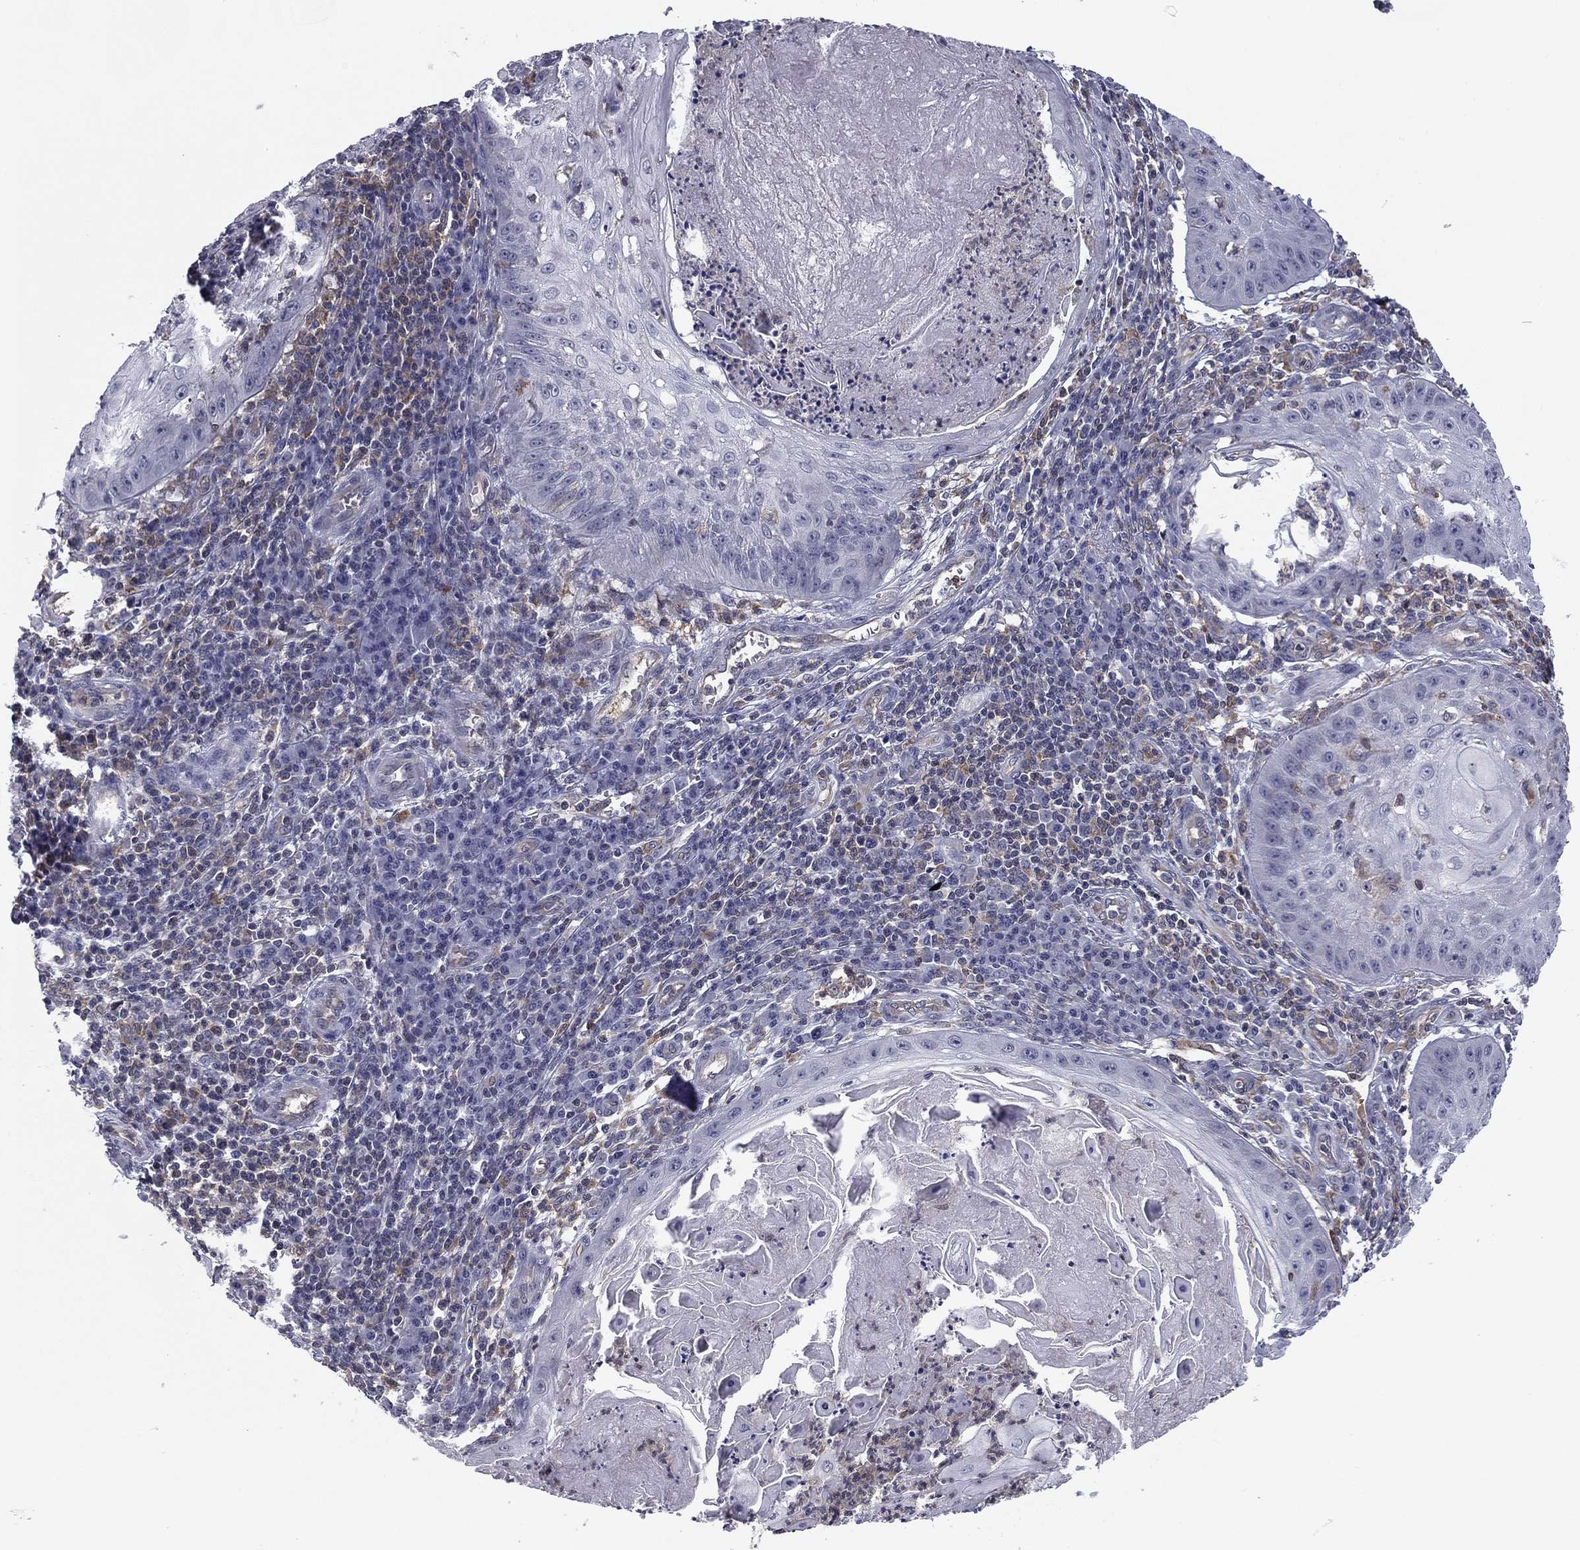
{"staining": {"intensity": "negative", "quantity": "none", "location": "none"}, "tissue": "skin cancer", "cell_type": "Tumor cells", "image_type": "cancer", "snomed": [{"axis": "morphology", "description": "Squamous cell carcinoma, NOS"}, {"axis": "topography", "description": "Skin"}], "caption": "Immunohistochemistry of skin cancer displays no expression in tumor cells.", "gene": "PLCB2", "patient": {"sex": "male", "age": 70}}